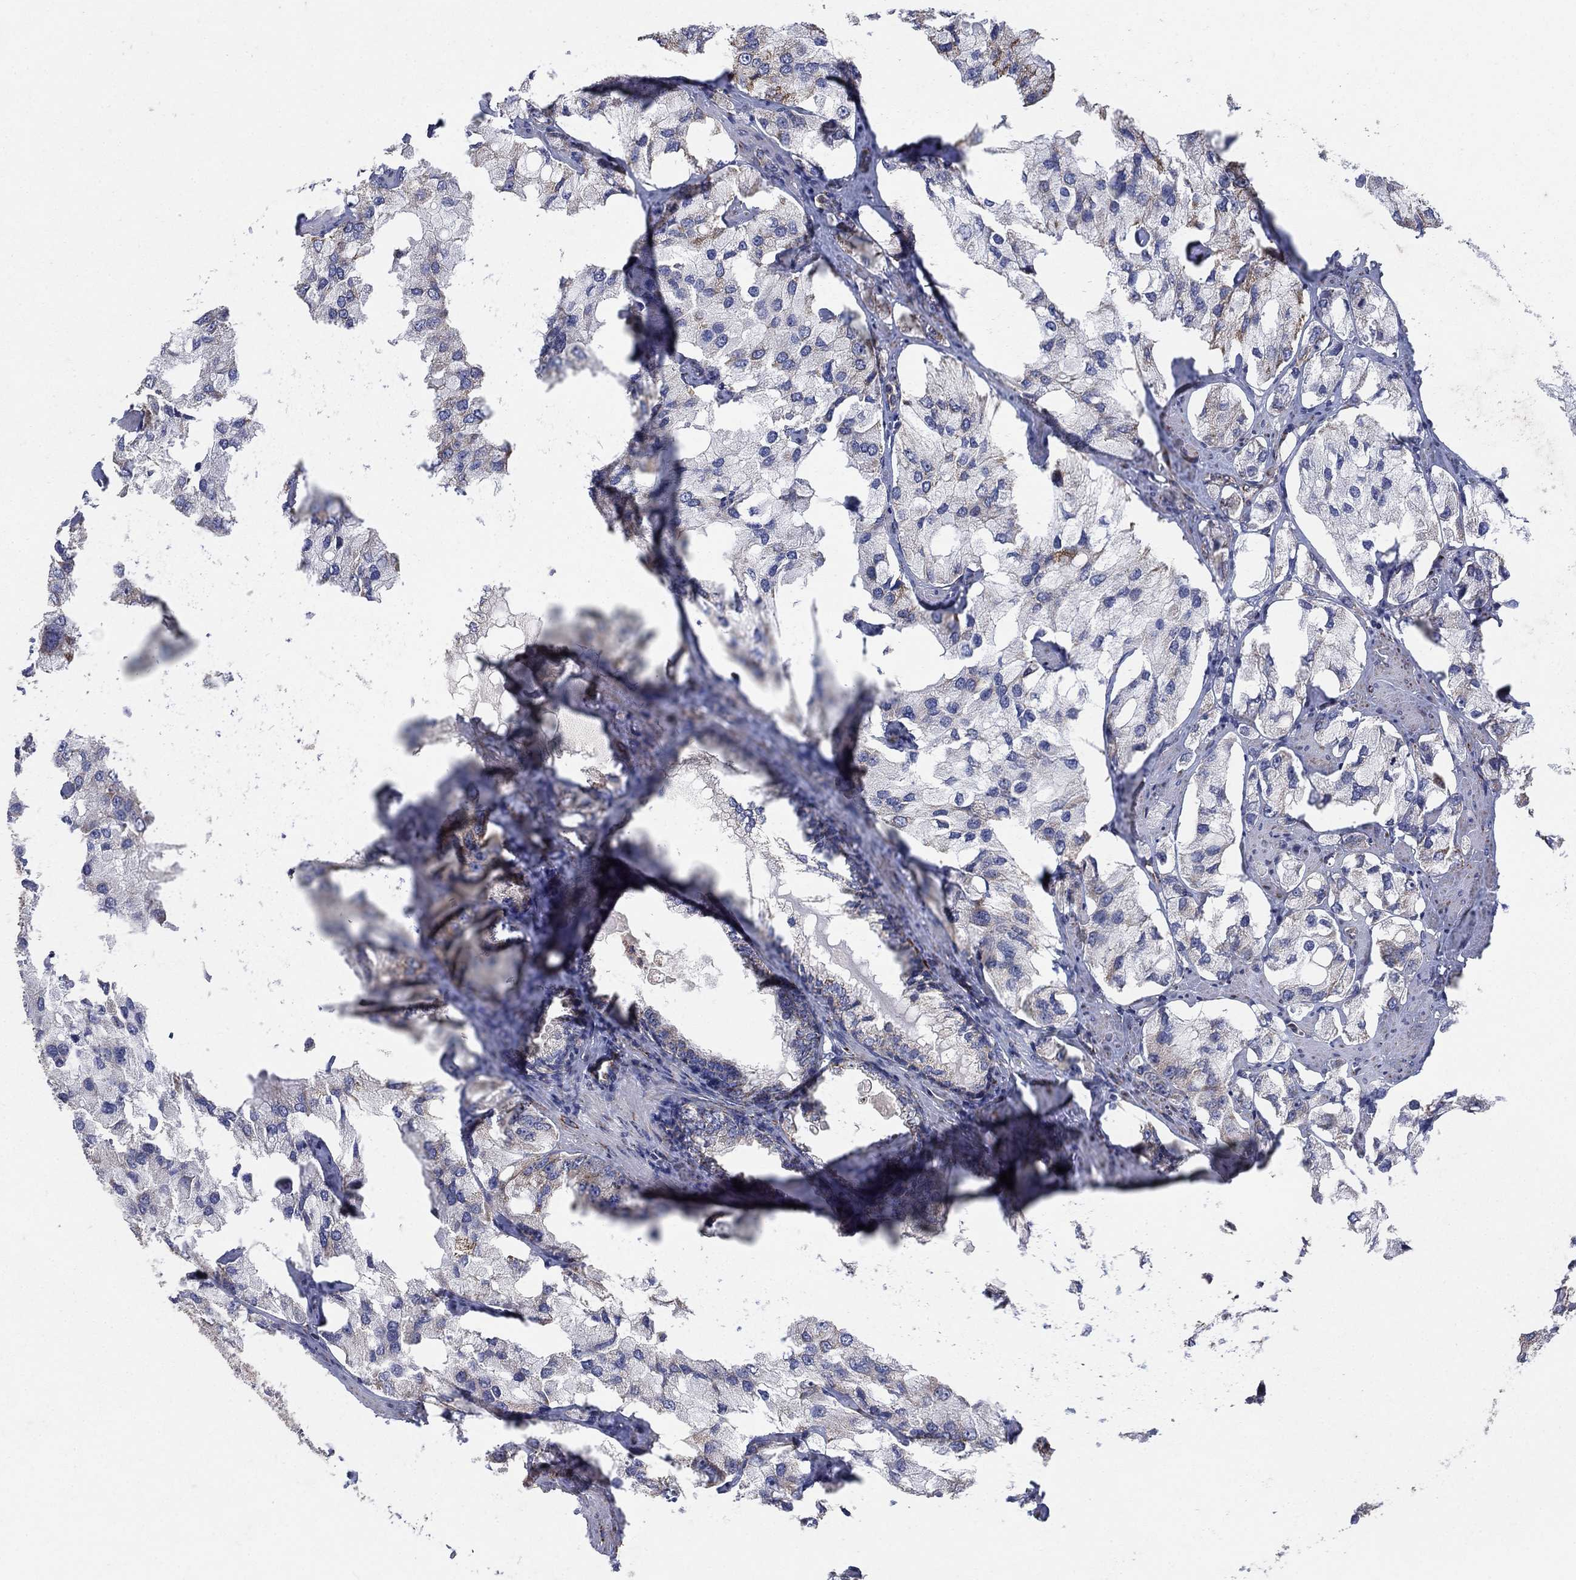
{"staining": {"intensity": "strong", "quantity": "25%-75%", "location": "cytoplasmic/membranous"}, "tissue": "prostate cancer", "cell_type": "Tumor cells", "image_type": "cancer", "snomed": [{"axis": "morphology", "description": "Adenocarcinoma, NOS"}, {"axis": "topography", "description": "Prostate and seminal vesicle, NOS"}, {"axis": "topography", "description": "Prostate"}], "caption": "Immunohistochemistry micrograph of neoplastic tissue: human prostate cancer (adenocarcinoma) stained using IHC reveals high levels of strong protein expression localized specifically in the cytoplasmic/membranous of tumor cells, appearing as a cytoplasmic/membranous brown color.", "gene": "PNPLA2", "patient": {"sex": "male", "age": 64}}